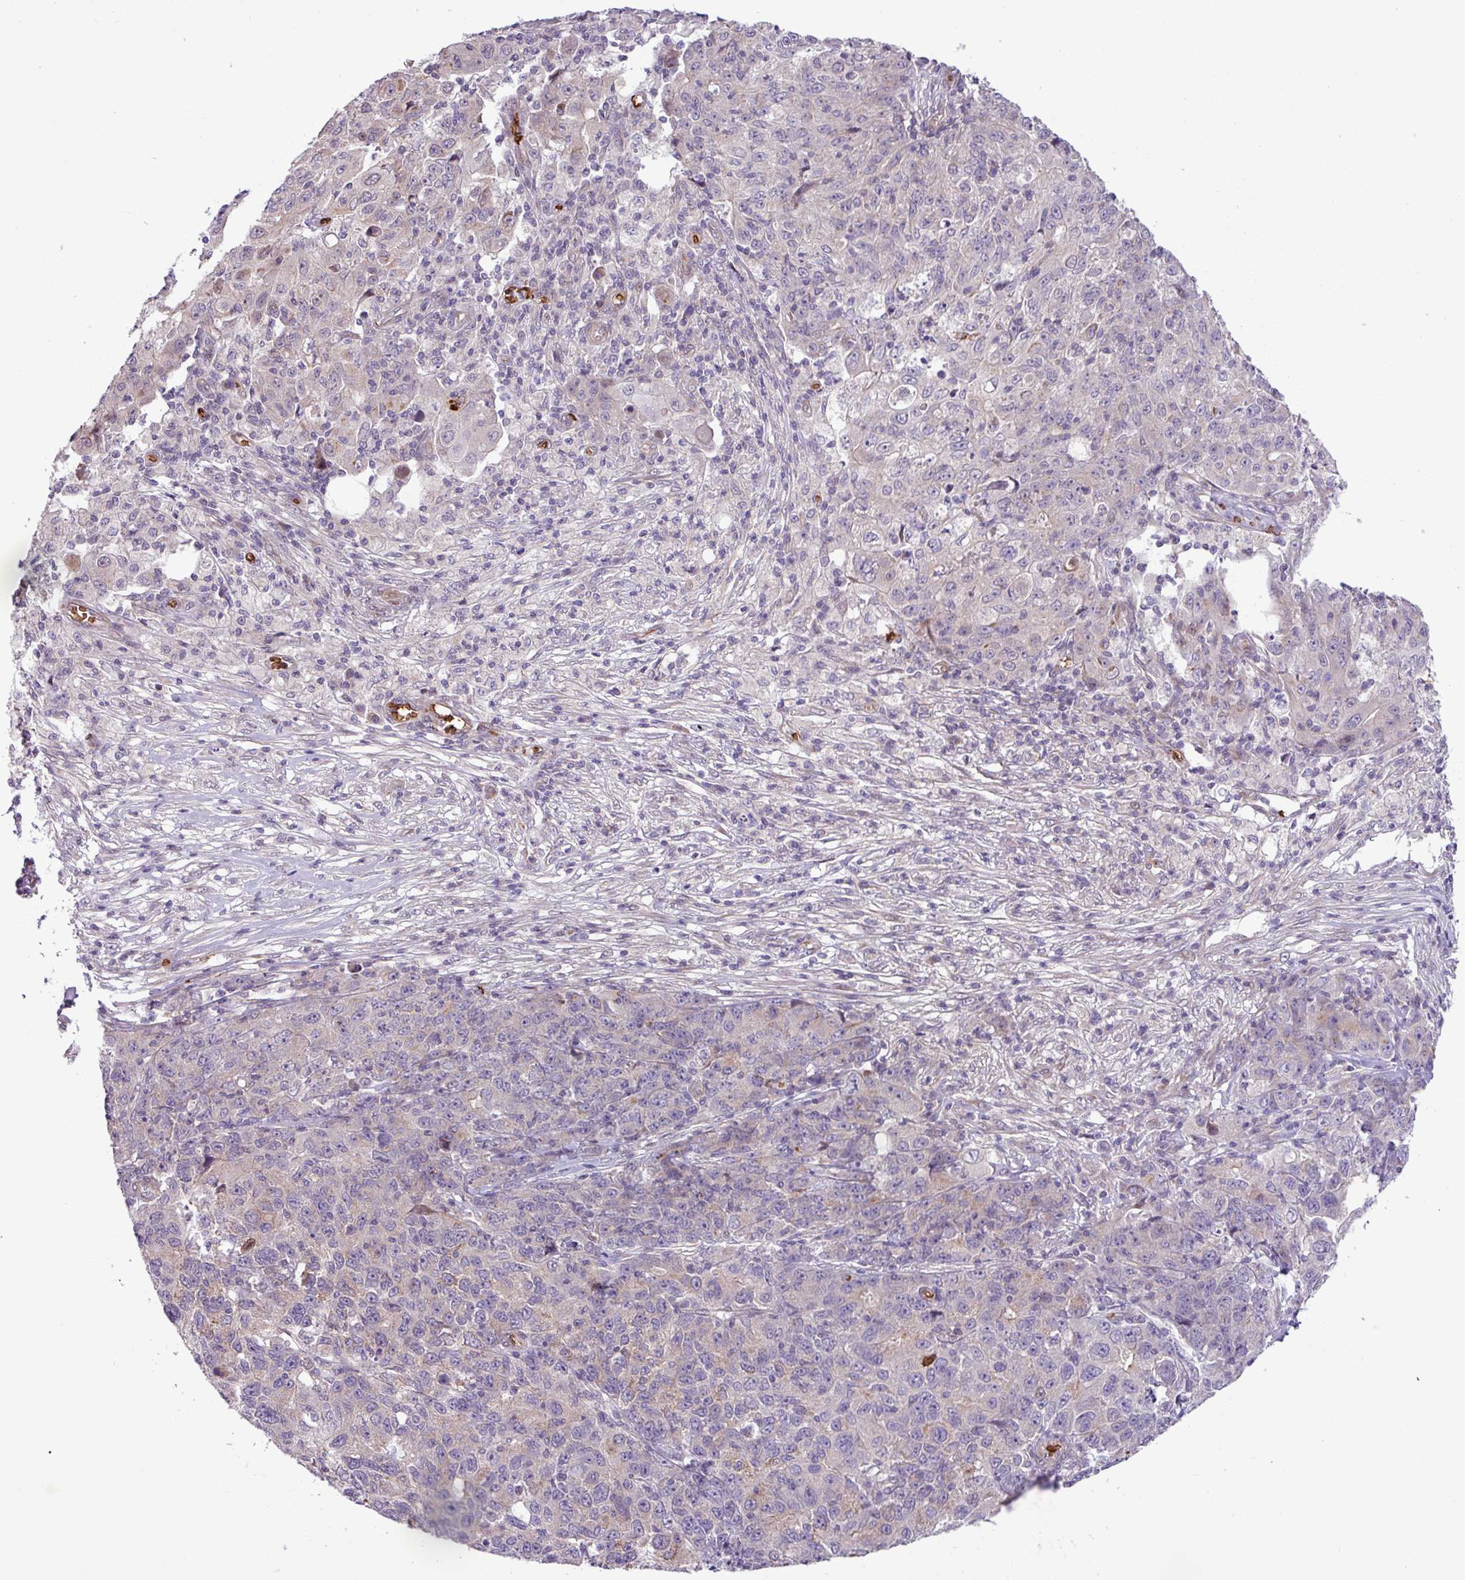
{"staining": {"intensity": "negative", "quantity": "none", "location": "none"}, "tissue": "ovarian cancer", "cell_type": "Tumor cells", "image_type": "cancer", "snomed": [{"axis": "morphology", "description": "Carcinoma, endometroid"}, {"axis": "topography", "description": "Ovary"}], "caption": "Human ovarian cancer stained for a protein using immunohistochemistry (IHC) displays no positivity in tumor cells.", "gene": "RAD21L1", "patient": {"sex": "female", "age": 42}}